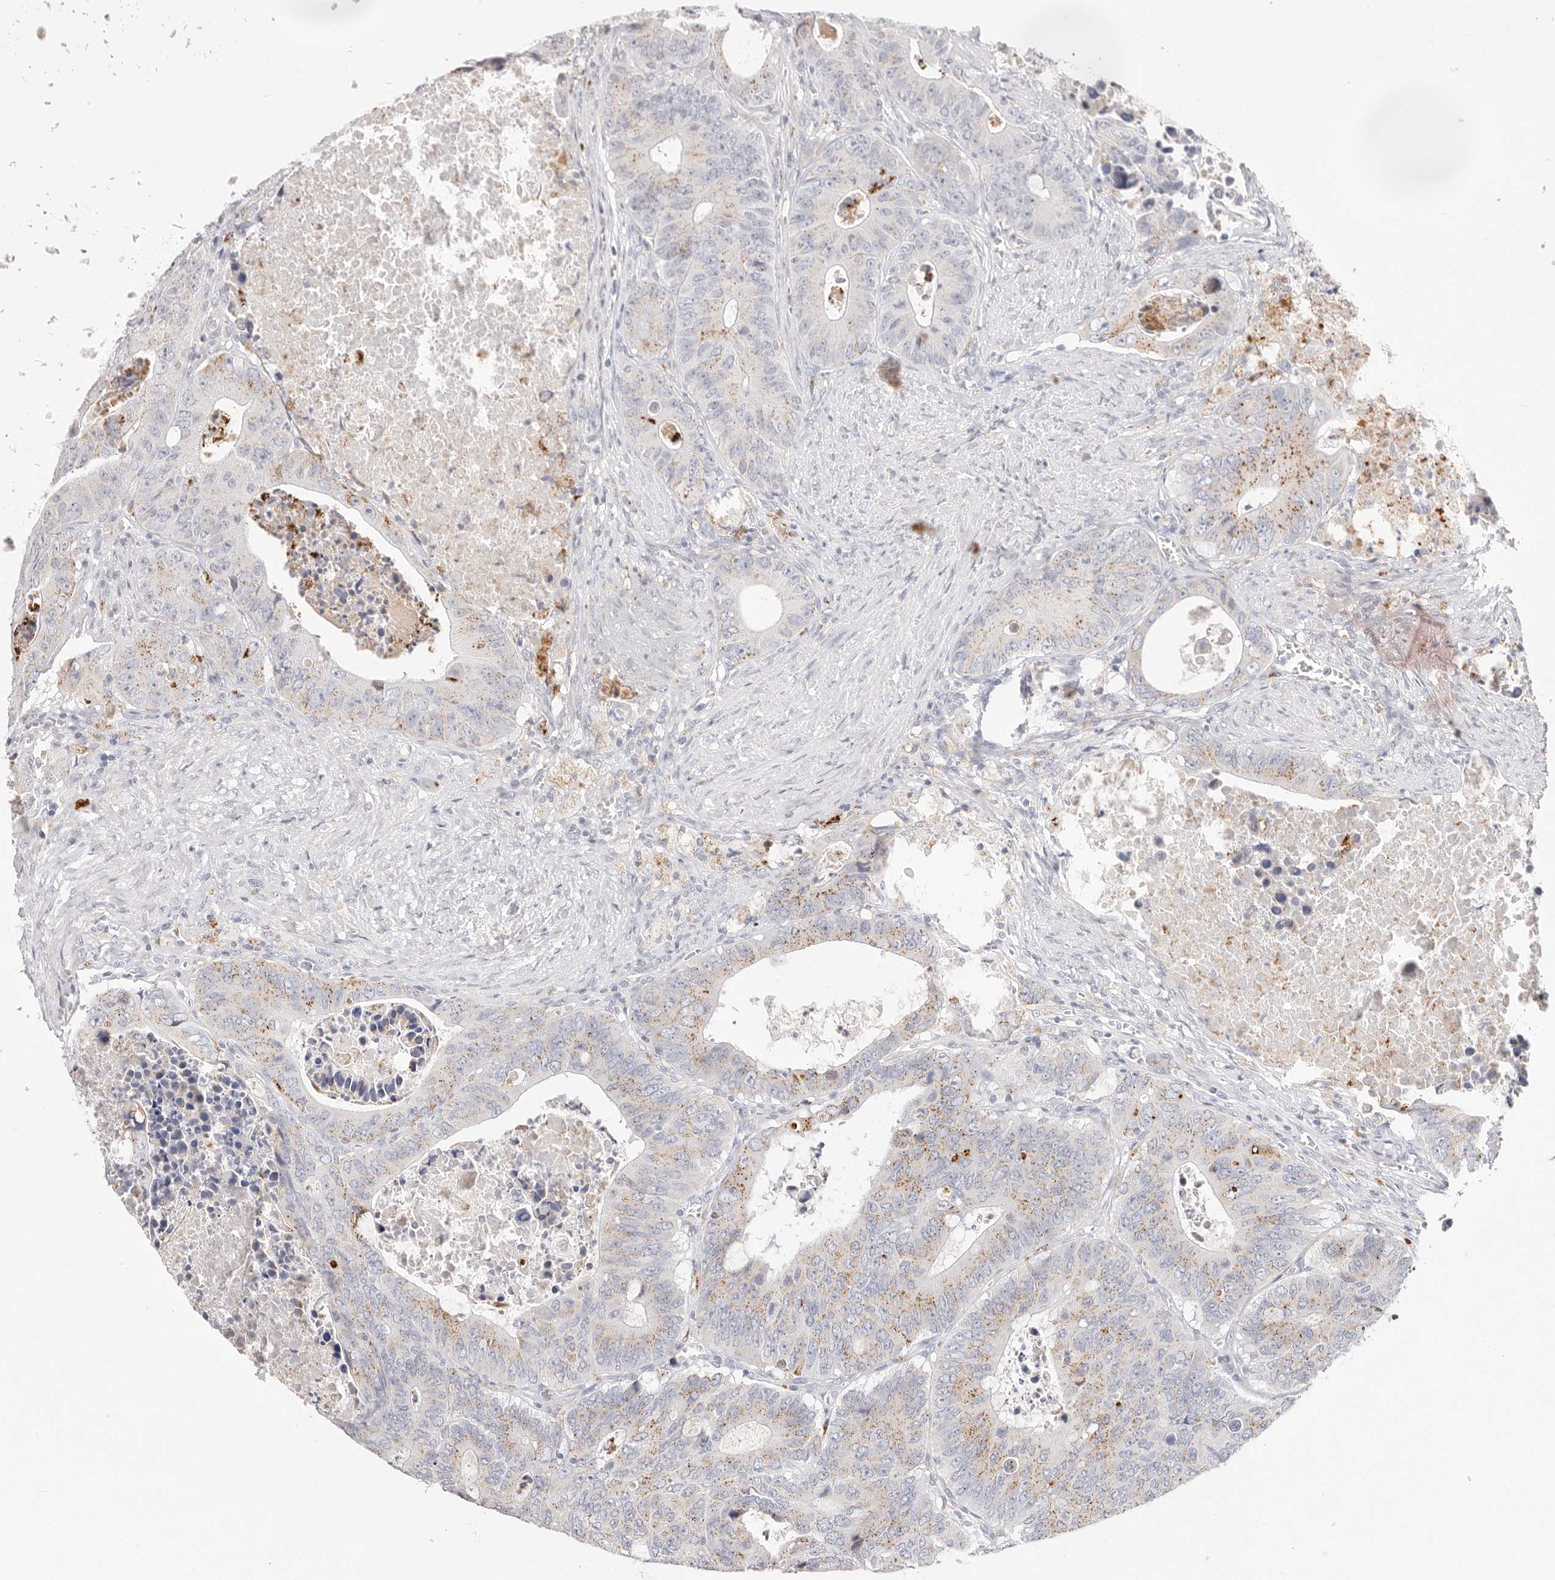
{"staining": {"intensity": "moderate", "quantity": "<25%", "location": "cytoplasmic/membranous"}, "tissue": "colorectal cancer", "cell_type": "Tumor cells", "image_type": "cancer", "snomed": [{"axis": "morphology", "description": "Adenocarcinoma, NOS"}, {"axis": "topography", "description": "Colon"}], "caption": "Human colorectal adenocarcinoma stained with a brown dye reveals moderate cytoplasmic/membranous positive expression in about <25% of tumor cells.", "gene": "STKLD1", "patient": {"sex": "male", "age": 87}}